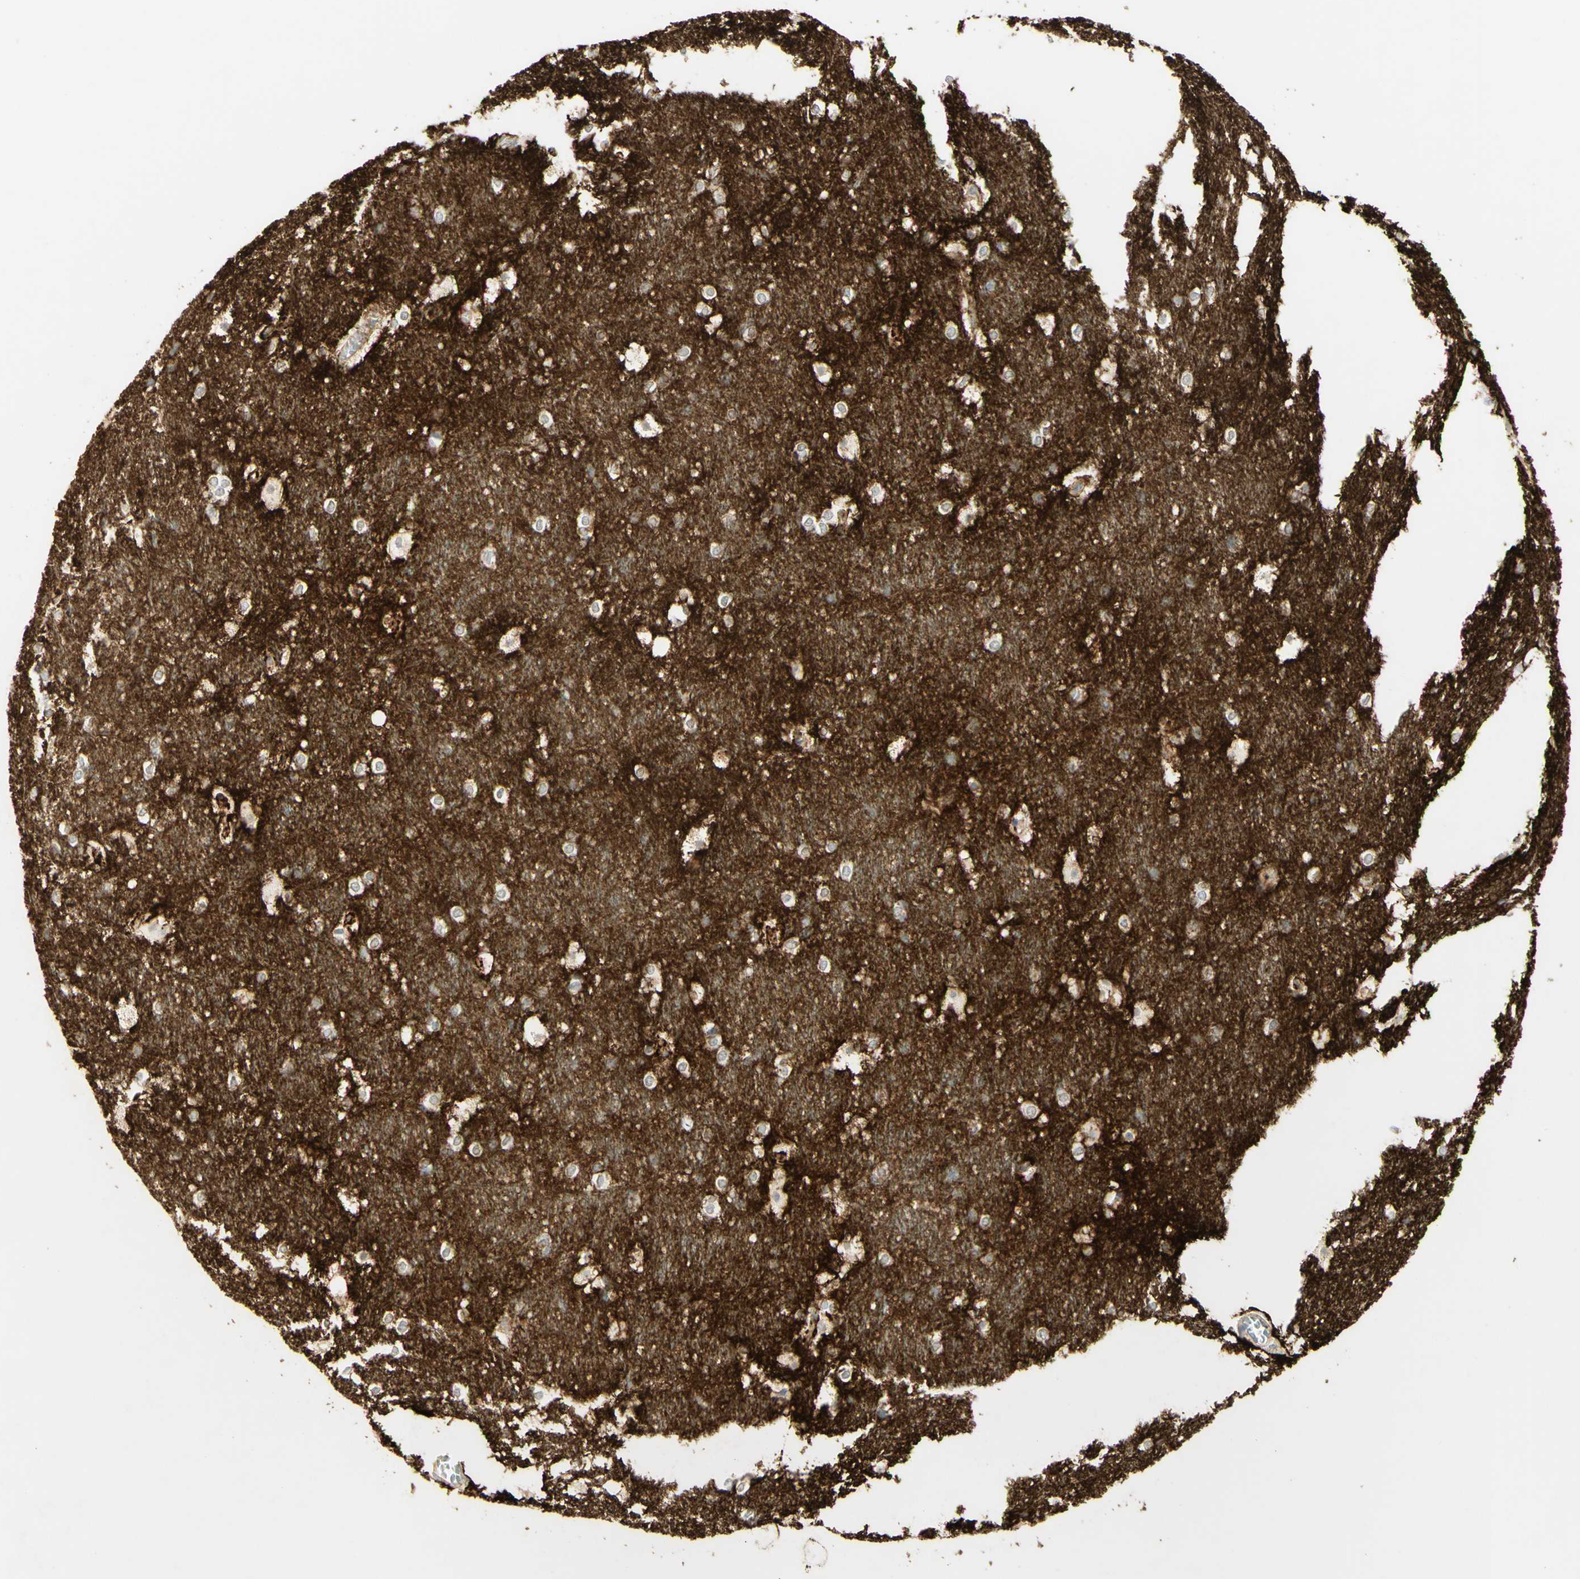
{"staining": {"intensity": "negative", "quantity": "none", "location": "none"}, "tissue": "hippocampus", "cell_type": "Glial cells", "image_type": "normal", "snomed": [{"axis": "morphology", "description": "Normal tissue, NOS"}, {"axis": "topography", "description": "Hippocampus"}], "caption": "DAB immunohistochemical staining of benign hippocampus exhibits no significant staining in glial cells. (Immunohistochemistry, brightfield microscopy, high magnification).", "gene": "TNN", "patient": {"sex": "female", "age": 19}}